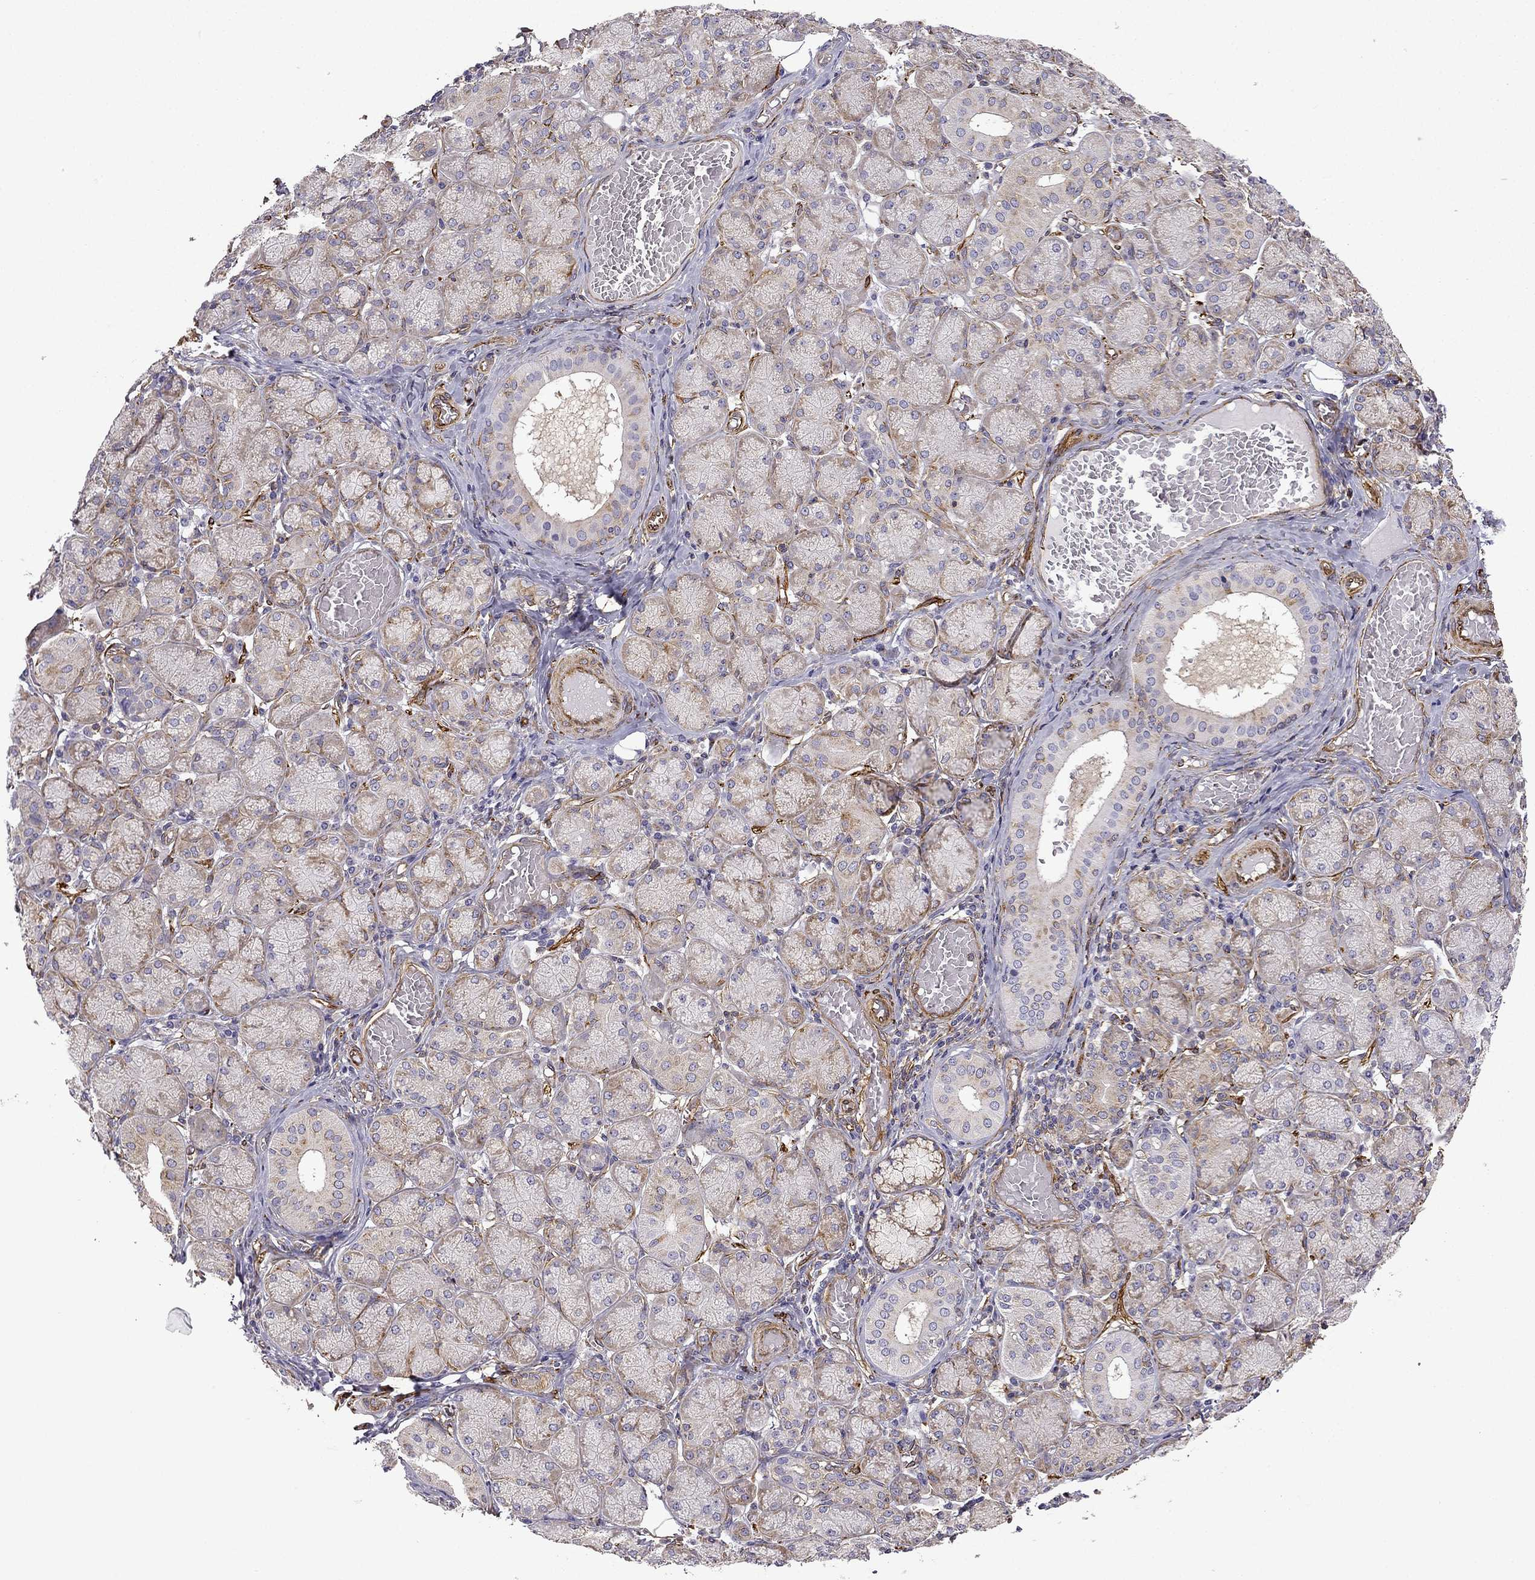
{"staining": {"intensity": "moderate", "quantity": "25%-75%", "location": "cytoplasmic/membranous"}, "tissue": "salivary gland", "cell_type": "Glandular cells", "image_type": "normal", "snomed": [{"axis": "morphology", "description": "Normal tissue, NOS"}, {"axis": "topography", "description": "Salivary gland"}, {"axis": "topography", "description": "Peripheral nerve tissue"}], "caption": "Moderate cytoplasmic/membranous staining is seen in about 25%-75% of glandular cells in unremarkable salivary gland. The protein is stained brown, and the nuclei are stained in blue (DAB IHC with brightfield microscopy, high magnification).", "gene": "MAP4", "patient": {"sex": "female", "age": 24}}